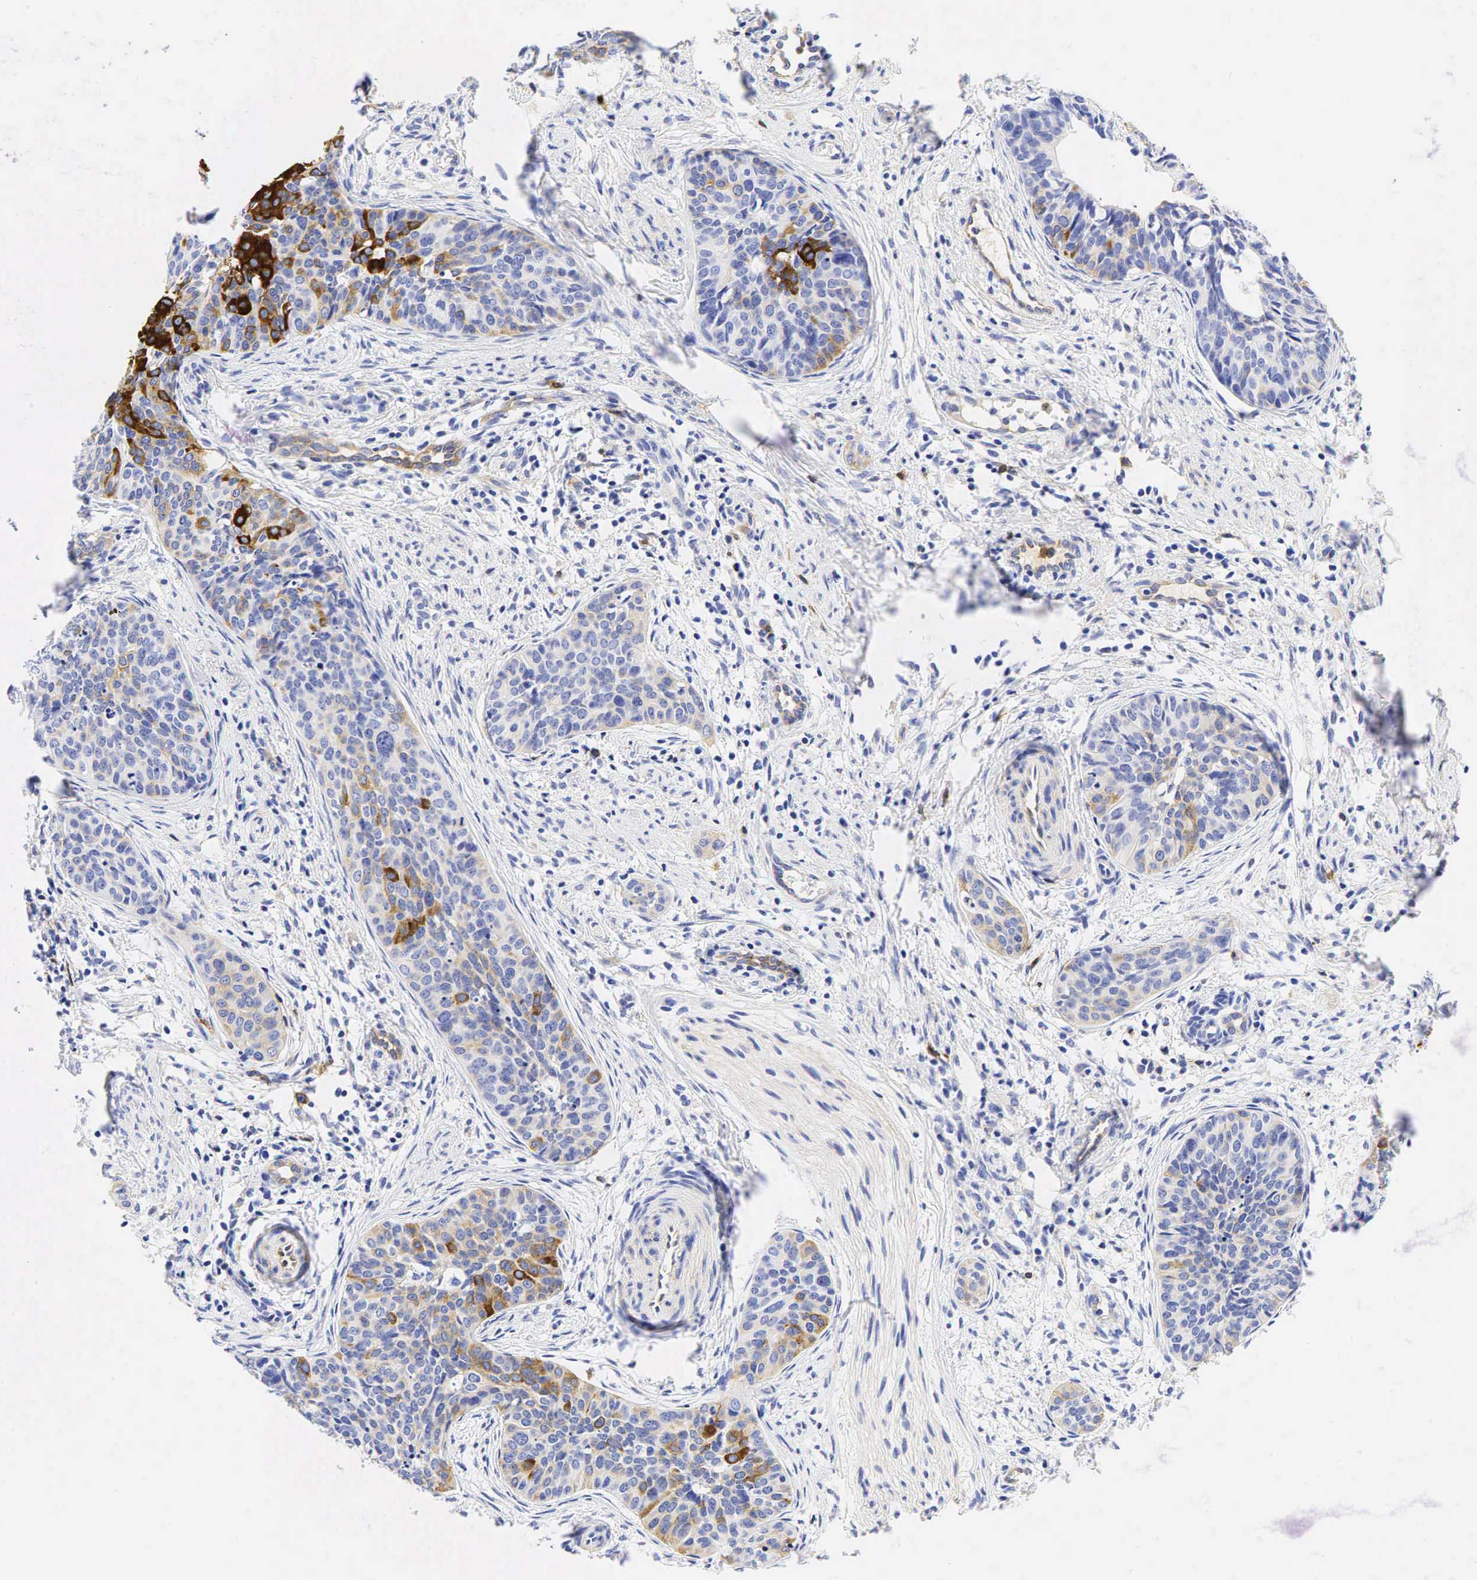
{"staining": {"intensity": "strong", "quantity": "<25%", "location": "cytoplasmic/membranous"}, "tissue": "cervical cancer", "cell_type": "Tumor cells", "image_type": "cancer", "snomed": [{"axis": "morphology", "description": "Squamous cell carcinoma, NOS"}, {"axis": "topography", "description": "Cervix"}], "caption": "There is medium levels of strong cytoplasmic/membranous positivity in tumor cells of squamous cell carcinoma (cervical), as demonstrated by immunohistochemical staining (brown color).", "gene": "TNFRSF8", "patient": {"sex": "female", "age": 34}}